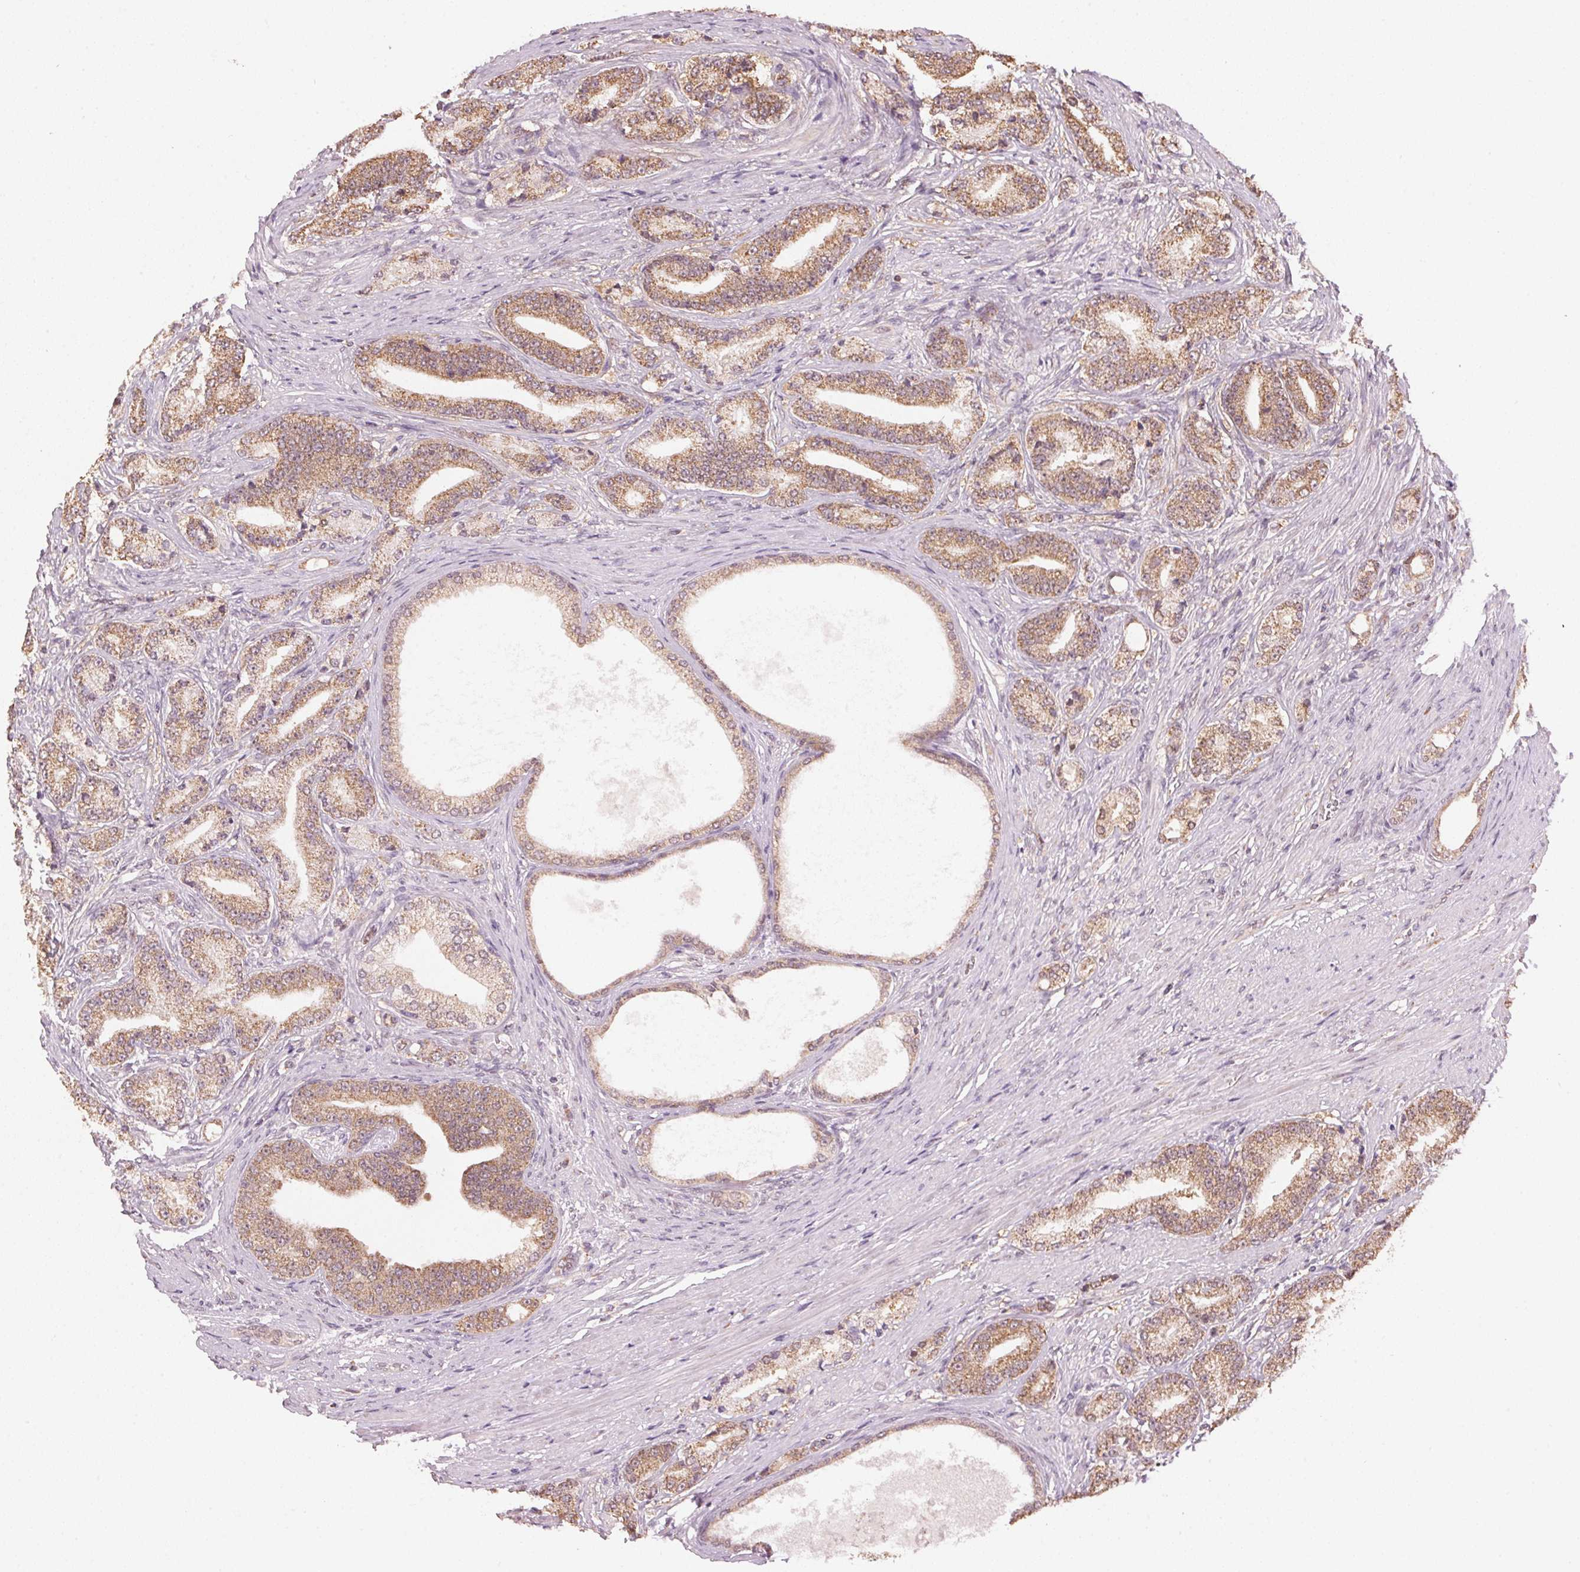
{"staining": {"intensity": "moderate", "quantity": ">75%", "location": "cytoplasmic/membranous"}, "tissue": "prostate cancer", "cell_type": "Tumor cells", "image_type": "cancer", "snomed": [{"axis": "morphology", "description": "Adenocarcinoma, High grade"}, {"axis": "topography", "description": "Prostate and seminal vesicle, NOS"}], "caption": "Moderate cytoplasmic/membranous protein expression is appreciated in about >75% of tumor cells in high-grade adenocarcinoma (prostate).", "gene": "ARHGAP6", "patient": {"sex": "male", "age": 61}}